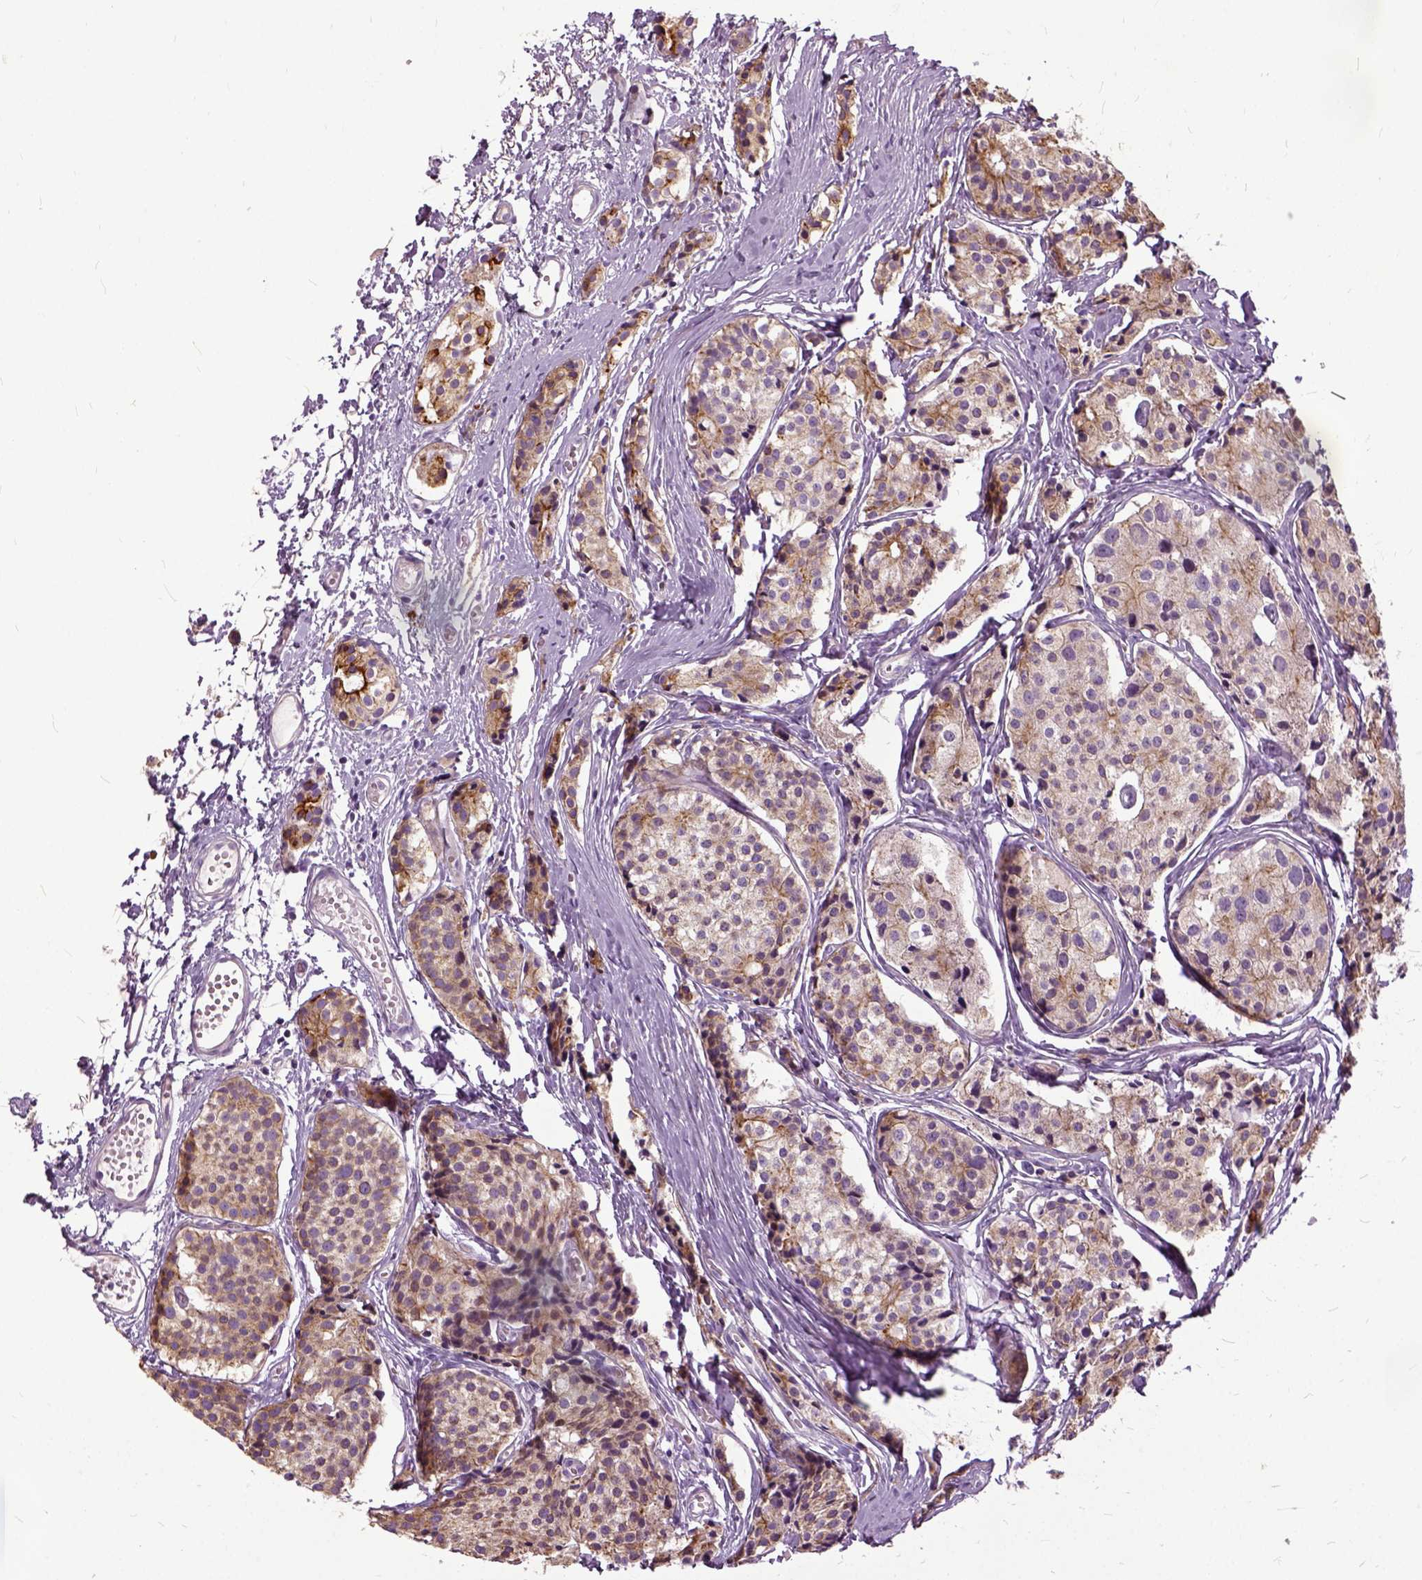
{"staining": {"intensity": "weak", "quantity": ">75%", "location": "cytoplasmic/membranous"}, "tissue": "carcinoid", "cell_type": "Tumor cells", "image_type": "cancer", "snomed": [{"axis": "morphology", "description": "Carcinoid, malignant, NOS"}, {"axis": "topography", "description": "Small intestine"}], "caption": "Human carcinoid (malignant) stained with a brown dye shows weak cytoplasmic/membranous positive staining in about >75% of tumor cells.", "gene": "ILRUN", "patient": {"sex": "female", "age": 65}}